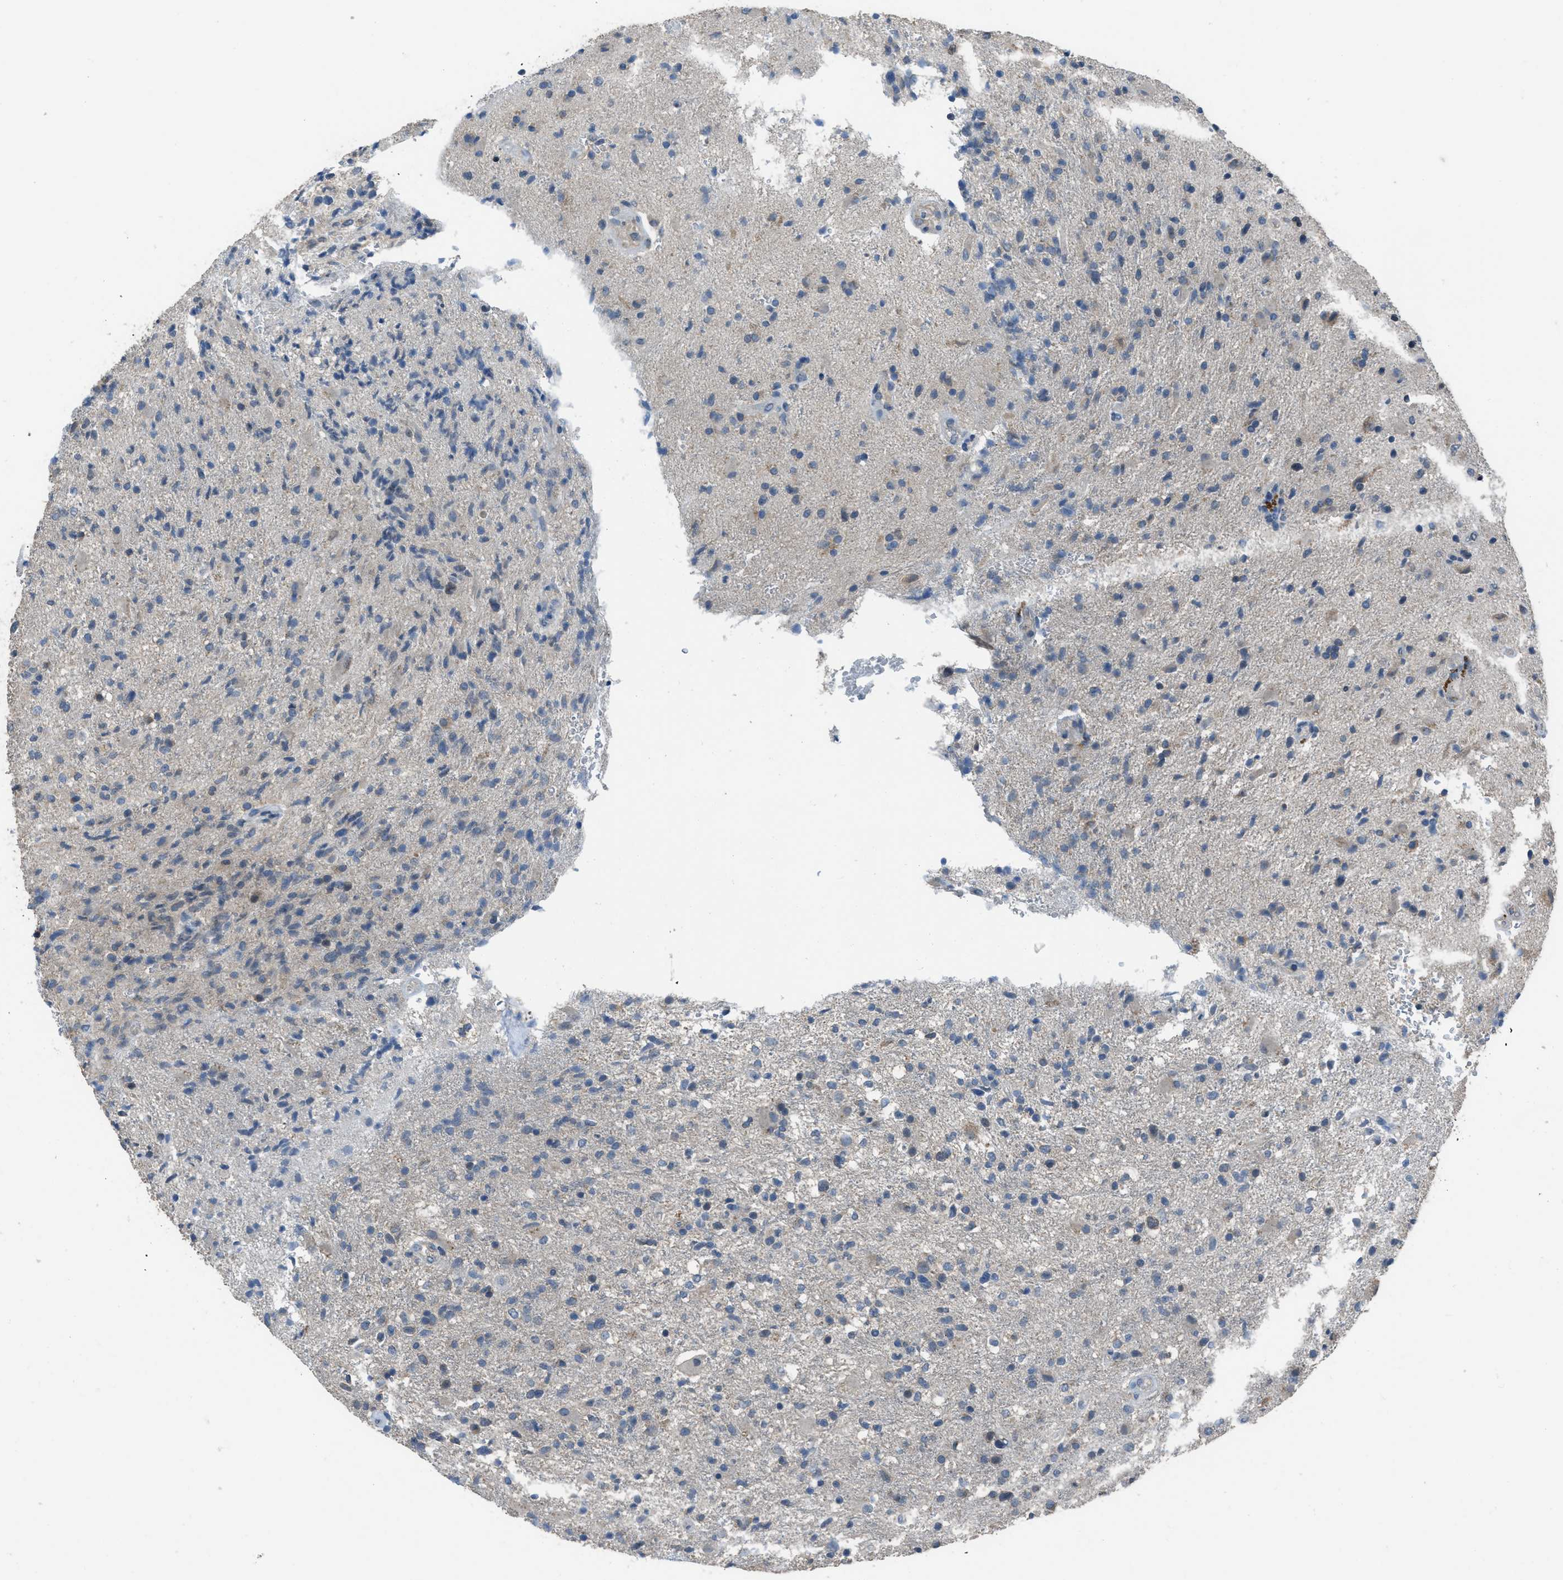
{"staining": {"intensity": "negative", "quantity": "none", "location": "none"}, "tissue": "glioma", "cell_type": "Tumor cells", "image_type": "cancer", "snomed": [{"axis": "morphology", "description": "Glioma, malignant, High grade"}, {"axis": "topography", "description": "Brain"}], "caption": "An image of glioma stained for a protein displays no brown staining in tumor cells.", "gene": "MIS18A", "patient": {"sex": "male", "age": 72}}